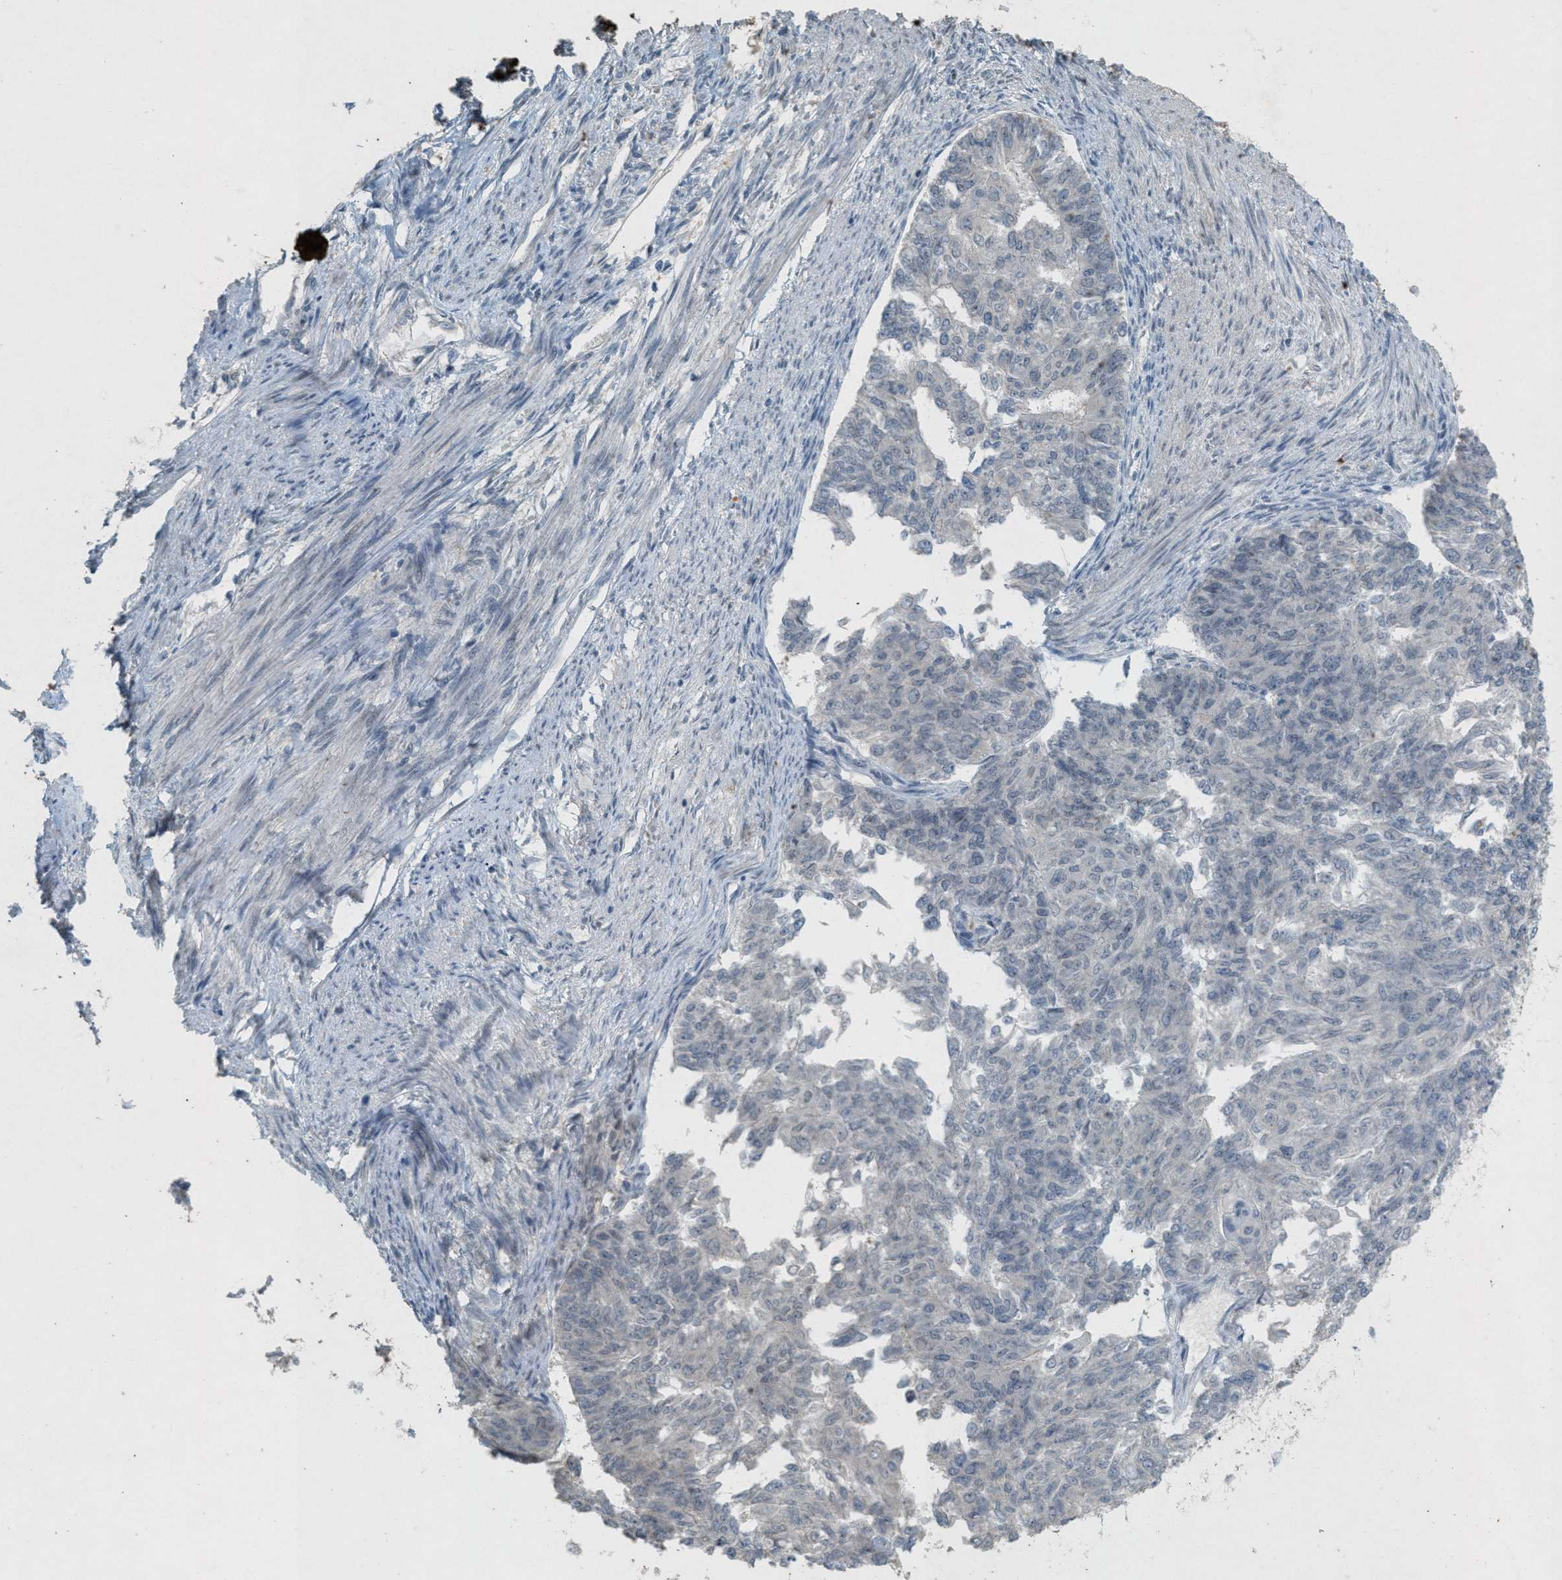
{"staining": {"intensity": "negative", "quantity": "none", "location": "none"}, "tissue": "endometrial cancer", "cell_type": "Tumor cells", "image_type": "cancer", "snomed": [{"axis": "morphology", "description": "Adenocarcinoma, NOS"}, {"axis": "topography", "description": "Endometrium"}], "caption": "Photomicrograph shows no significant protein staining in tumor cells of adenocarcinoma (endometrial). (Stains: DAB (3,3'-diaminobenzidine) IHC with hematoxylin counter stain, Microscopy: brightfield microscopy at high magnification).", "gene": "ABHD6", "patient": {"sex": "female", "age": 32}}